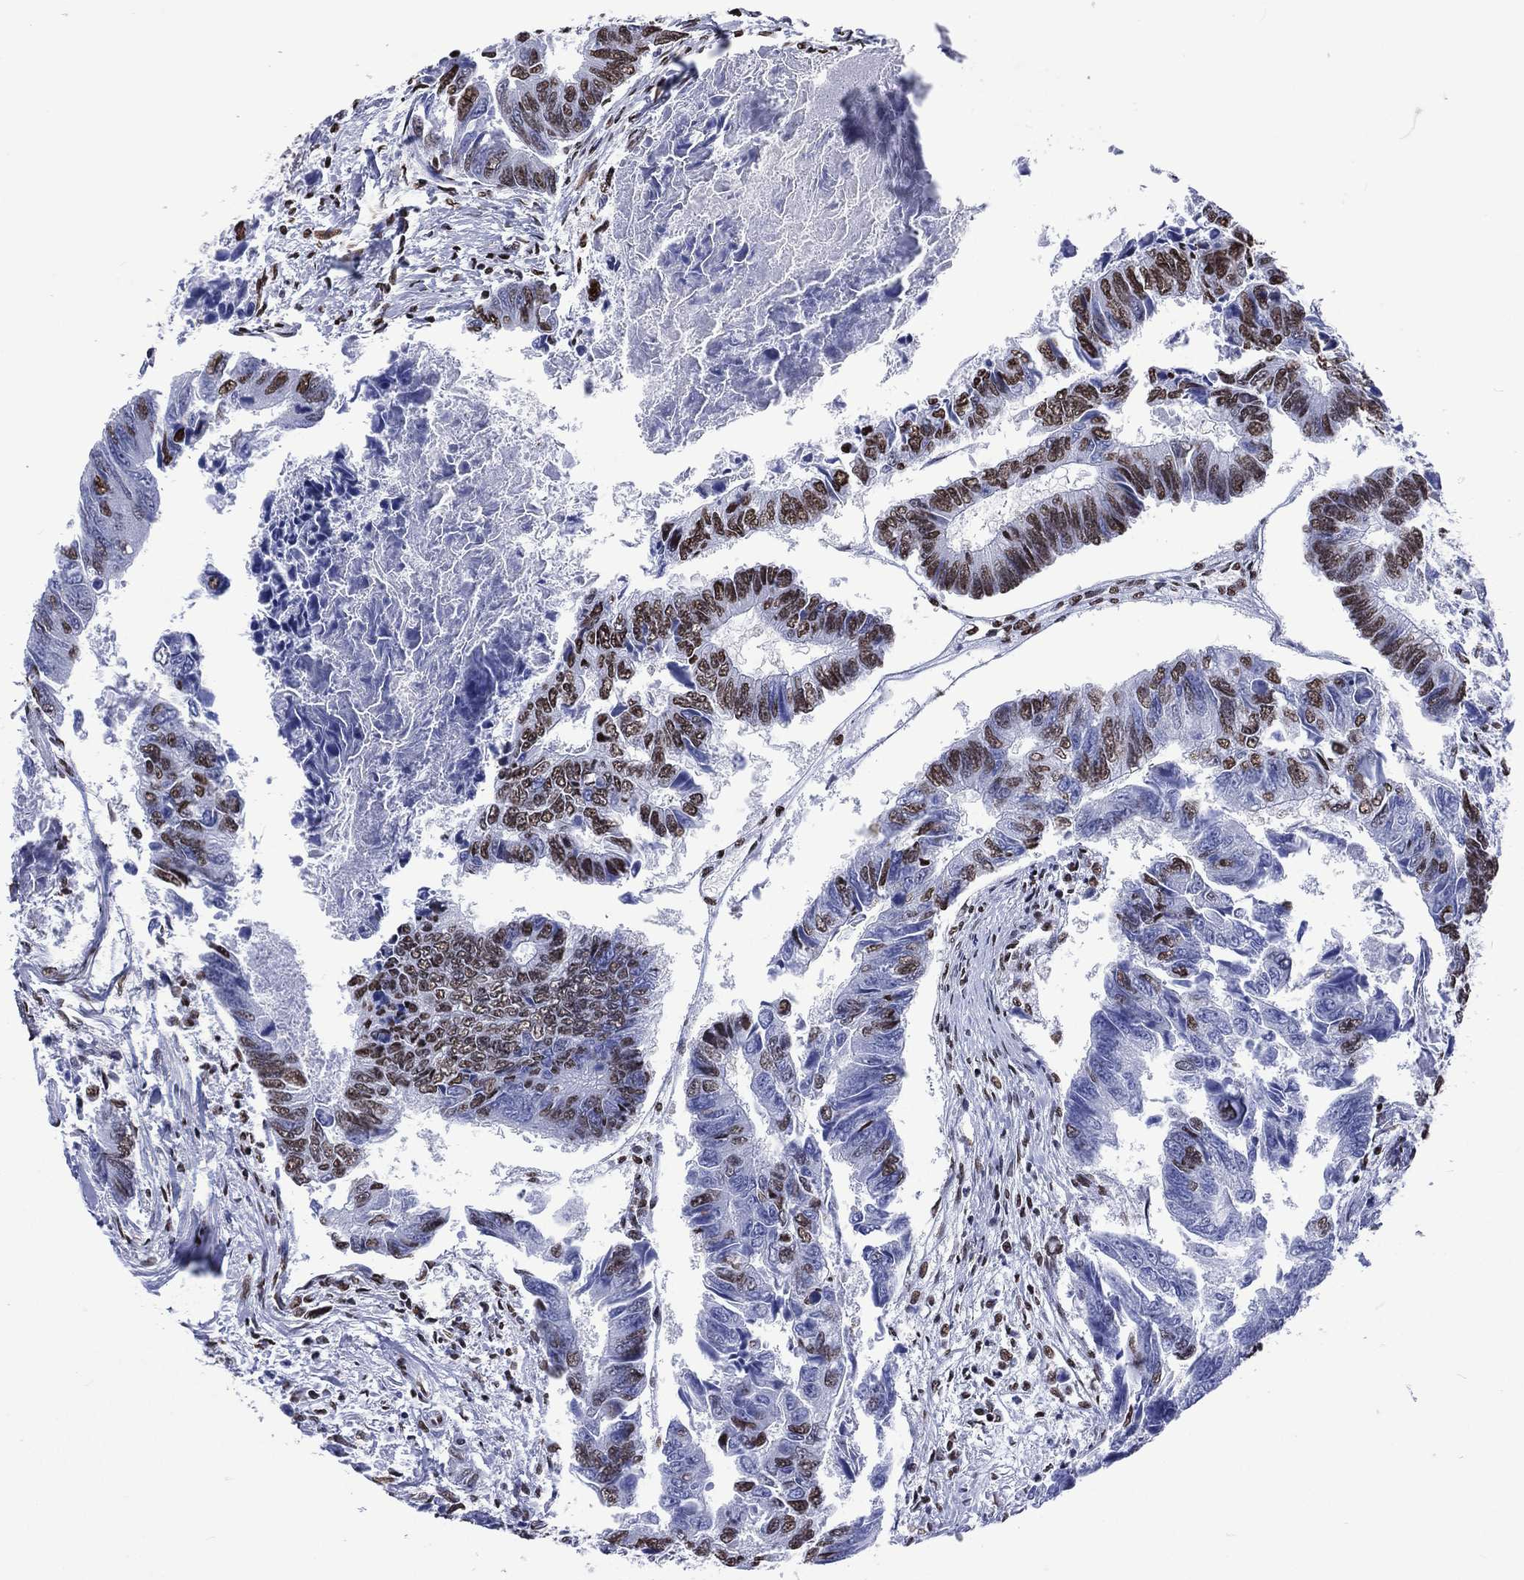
{"staining": {"intensity": "strong", "quantity": "<25%", "location": "nuclear"}, "tissue": "colorectal cancer", "cell_type": "Tumor cells", "image_type": "cancer", "snomed": [{"axis": "morphology", "description": "Adenocarcinoma, NOS"}, {"axis": "topography", "description": "Colon"}], "caption": "Immunohistochemistry of human colorectal cancer displays medium levels of strong nuclear expression in approximately <25% of tumor cells.", "gene": "RETREG2", "patient": {"sex": "female", "age": 65}}